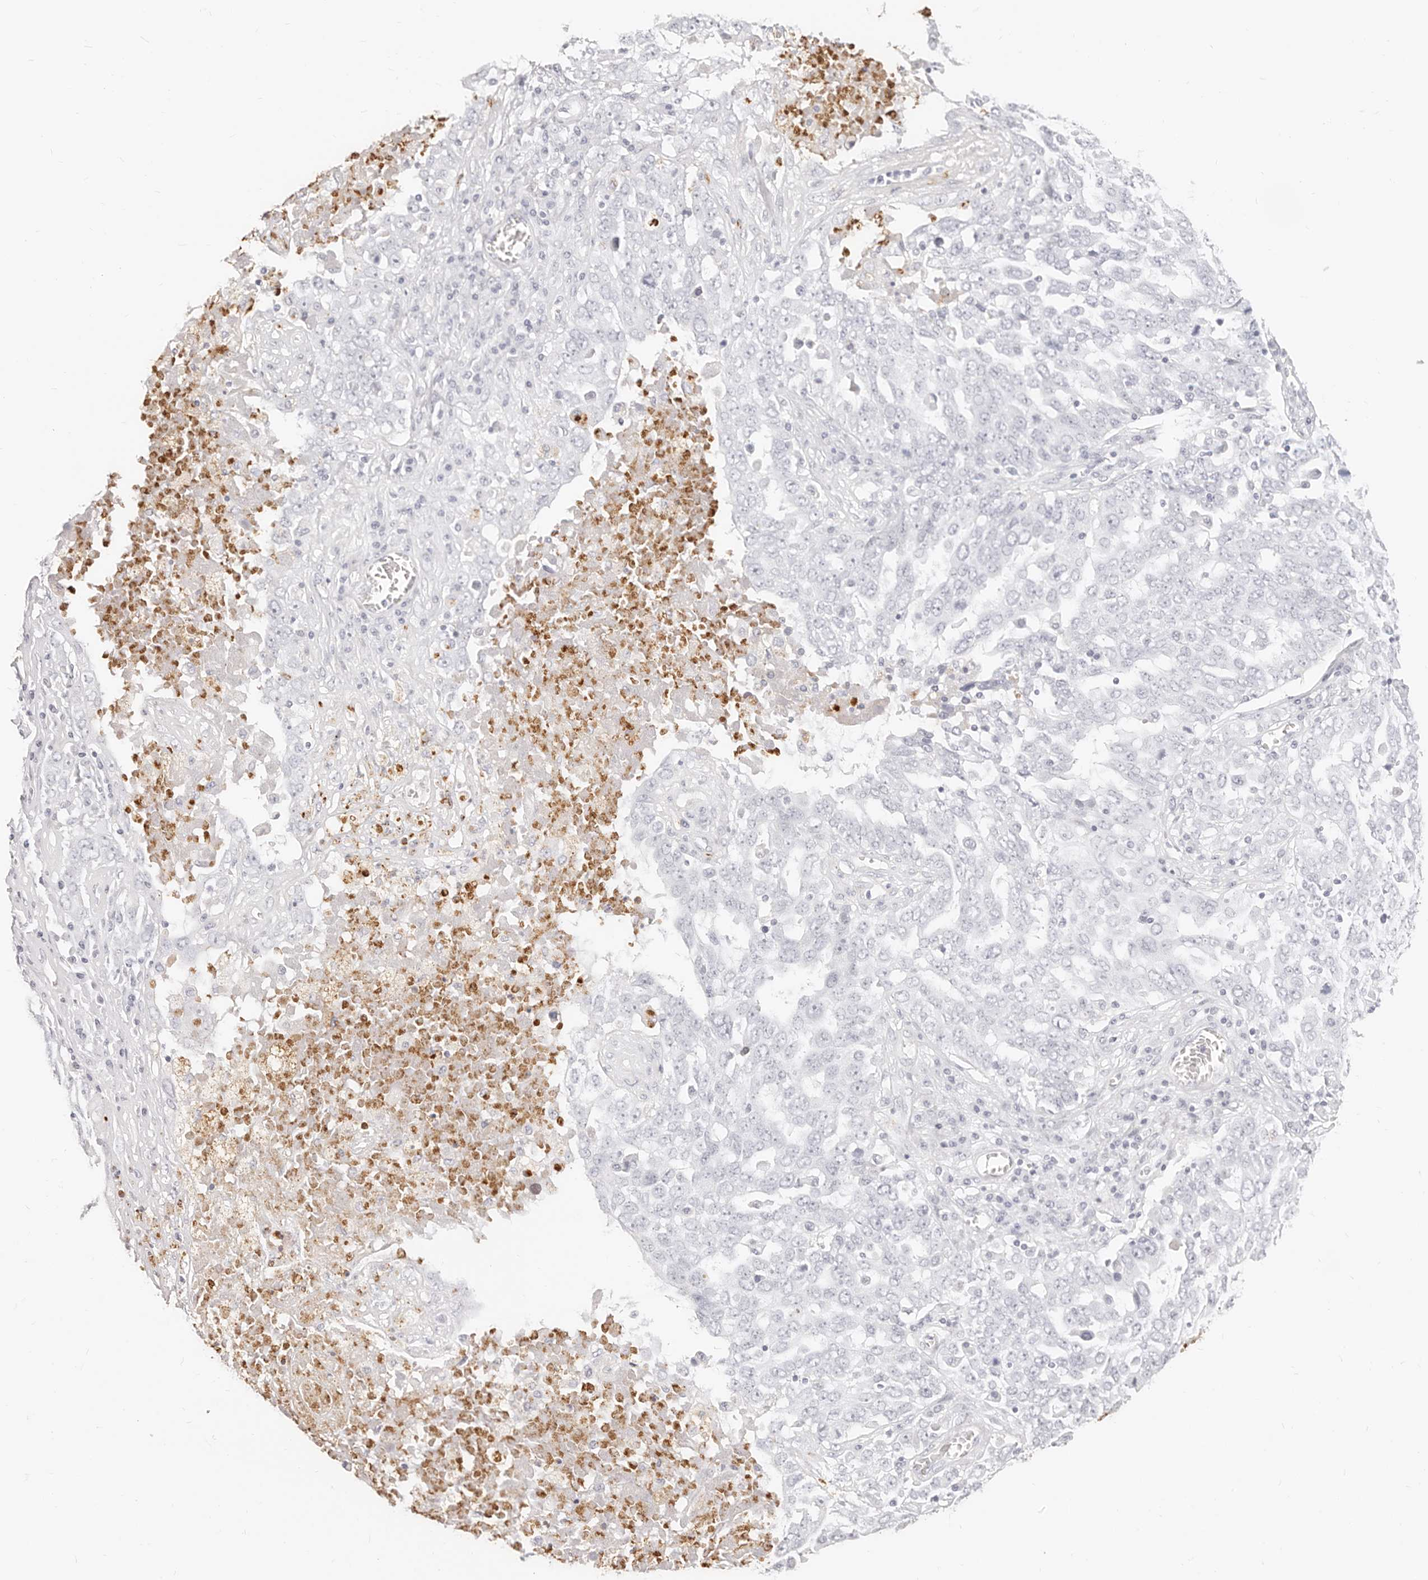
{"staining": {"intensity": "negative", "quantity": "none", "location": "none"}, "tissue": "ovarian cancer", "cell_type": "Tumor cells", "image_type": "cancer", "snomed": [{"axis": "morphology", "description": "Carcinoma, endometroid"}, {"axis": "topography", "description": "Ovary"}], "caption": "An IHC histopathology image of ovarian cancer (endometroid carcinoma) is shown. There is no staining in tumor cells of ovarian cancer (endometroid carcinoma). Nuclei are stained in blue.", "gene": "CAMP", "patient": {"sex": "female", "age": 62}}